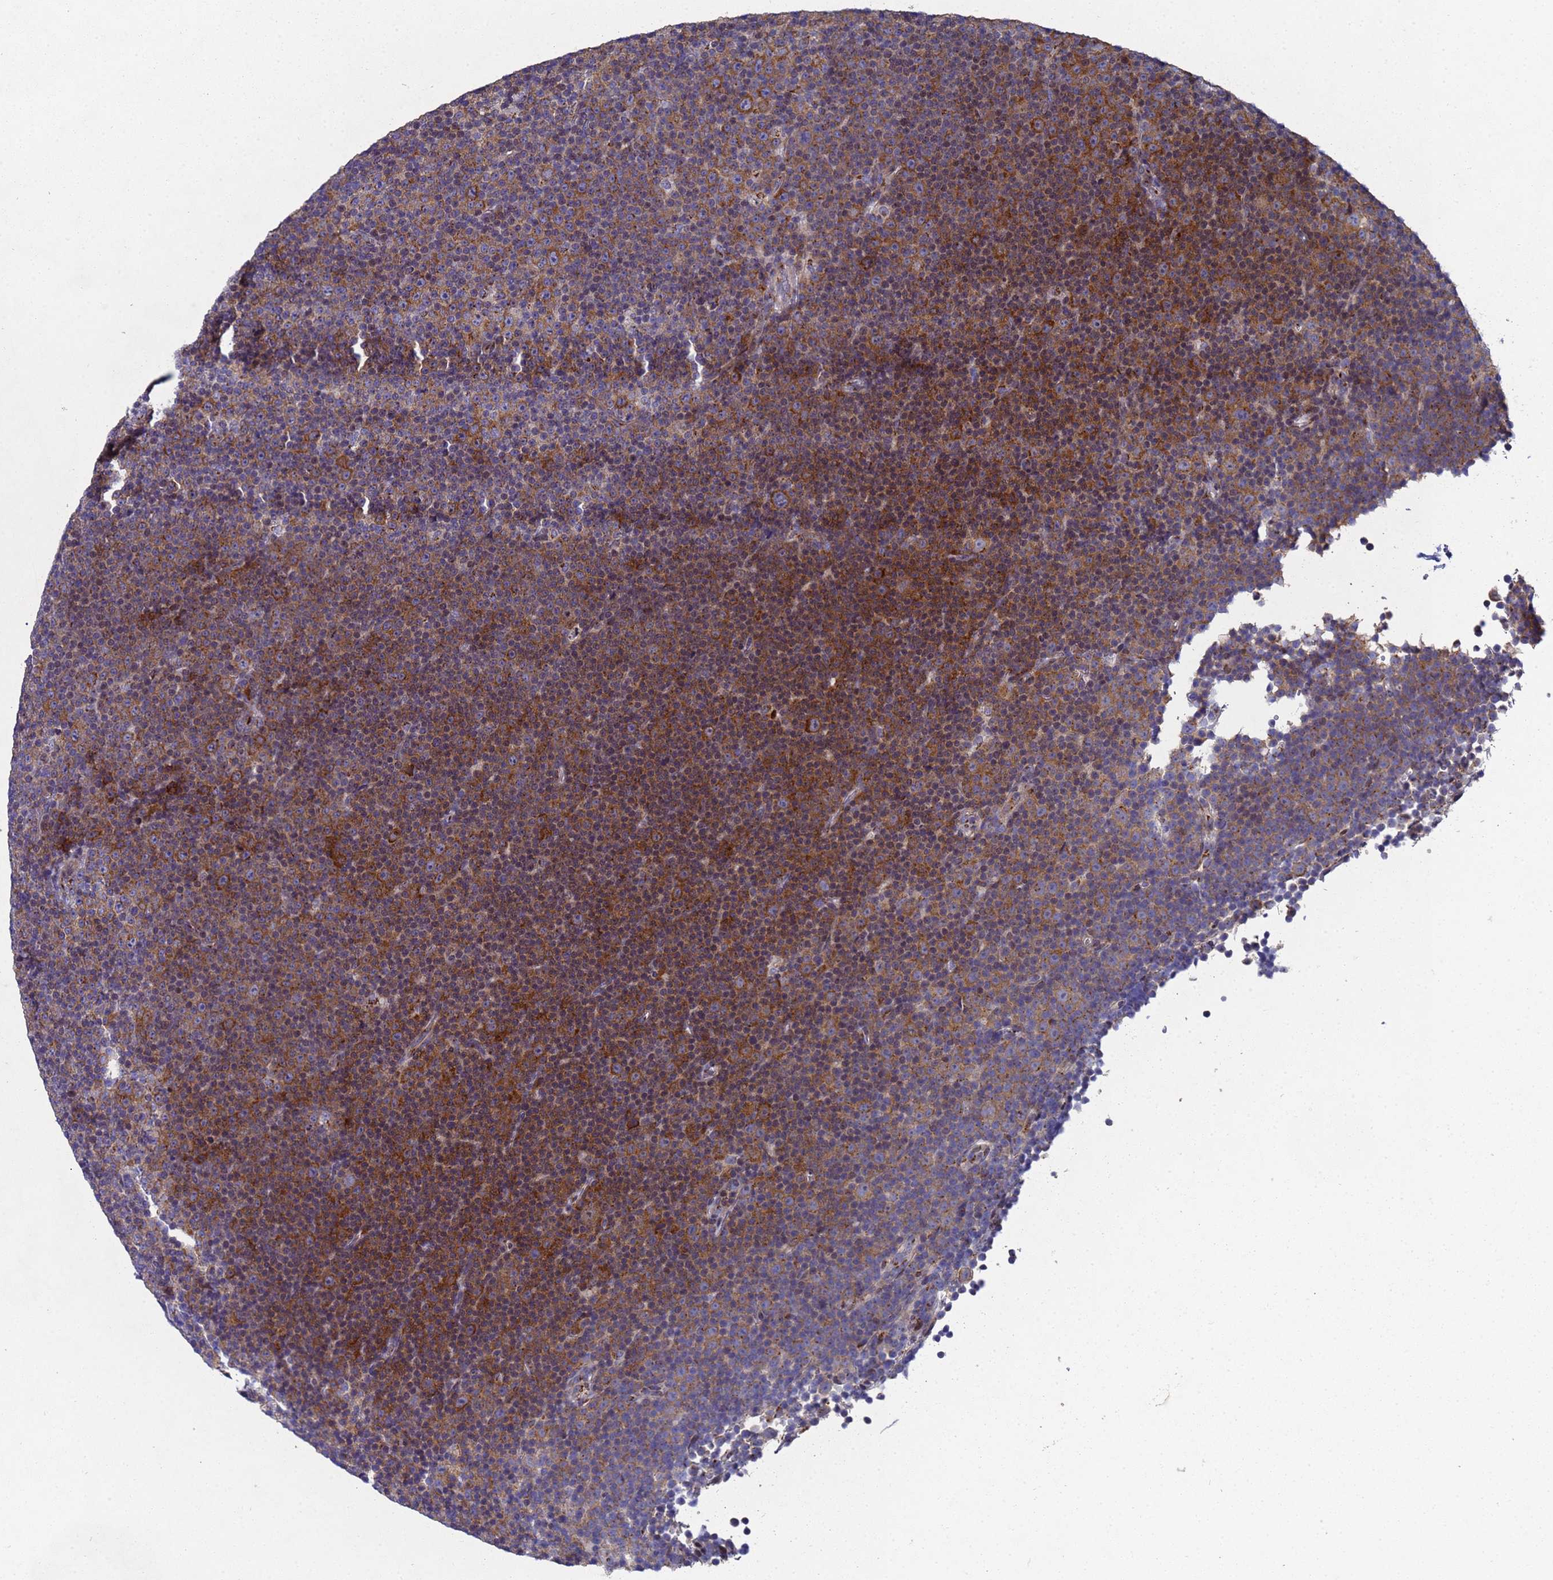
{"staining": {"intensity": "moderate", "quantity": ">75%", "location": "cytoplasmic/membranous"}, "tissue": "lymphoma", "cell_type": "Tumor cells", "image_type": "cancer", "snomed": [{"axis": "morphology", "description": "Malignant lymphoma, non-Hodgkin's type, Low grade"}, {"axis": "topography", "description": "Lymph node"}], "caption": "Protein expression by immunohistochemistry (IHC) displays moderate cytoplasmic/membranous expression in approximately >75% of tumor cells in low-grade malignant lymphoma, non-Hodgkin's type.", "gene": "NSUN6", "patient": {"sex": "female", "age": 67}}